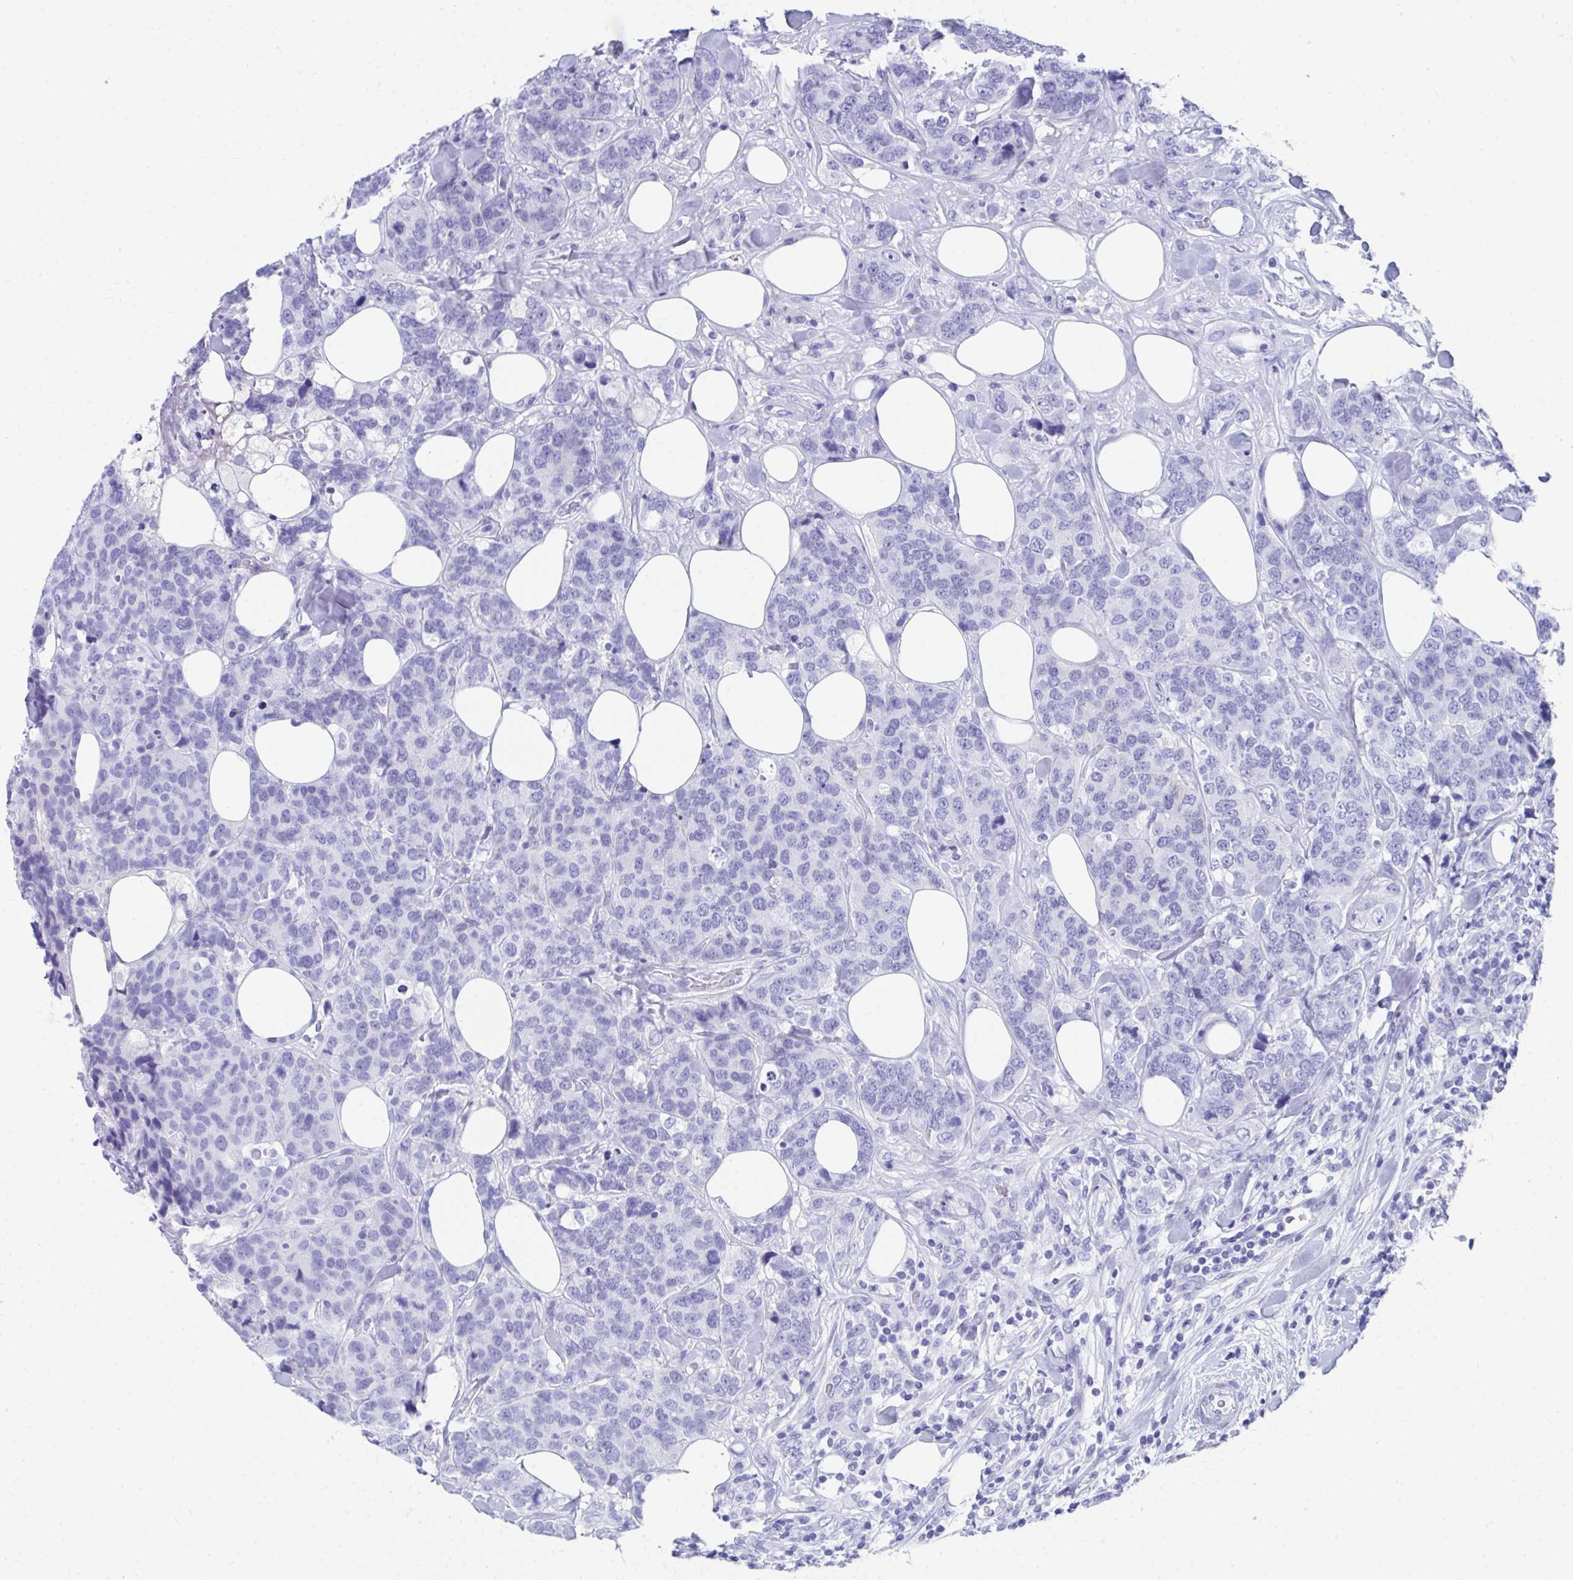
{"staining": {"intensity": "negative", "quantity": "none", "location": "none"}, "tissue": "breast cancer", "cell_type": "Tumor cells", "image_type": "cancer", "snomed": [{"axis": "morphology", "description": "Lobular carcinoma"}, {"axis": "topography", "description": "Breast"}], "caption": "An immunohistochemistry micrograph of breast lobular carcinoma is shown. There is no staining in tumor cells of breast lobular carcinoma. (DAB immunohistochemistry (IHC) with hematoxylin counter stain).", "gene": "HGD", "patient": {"sex": "female", "age": 59}}